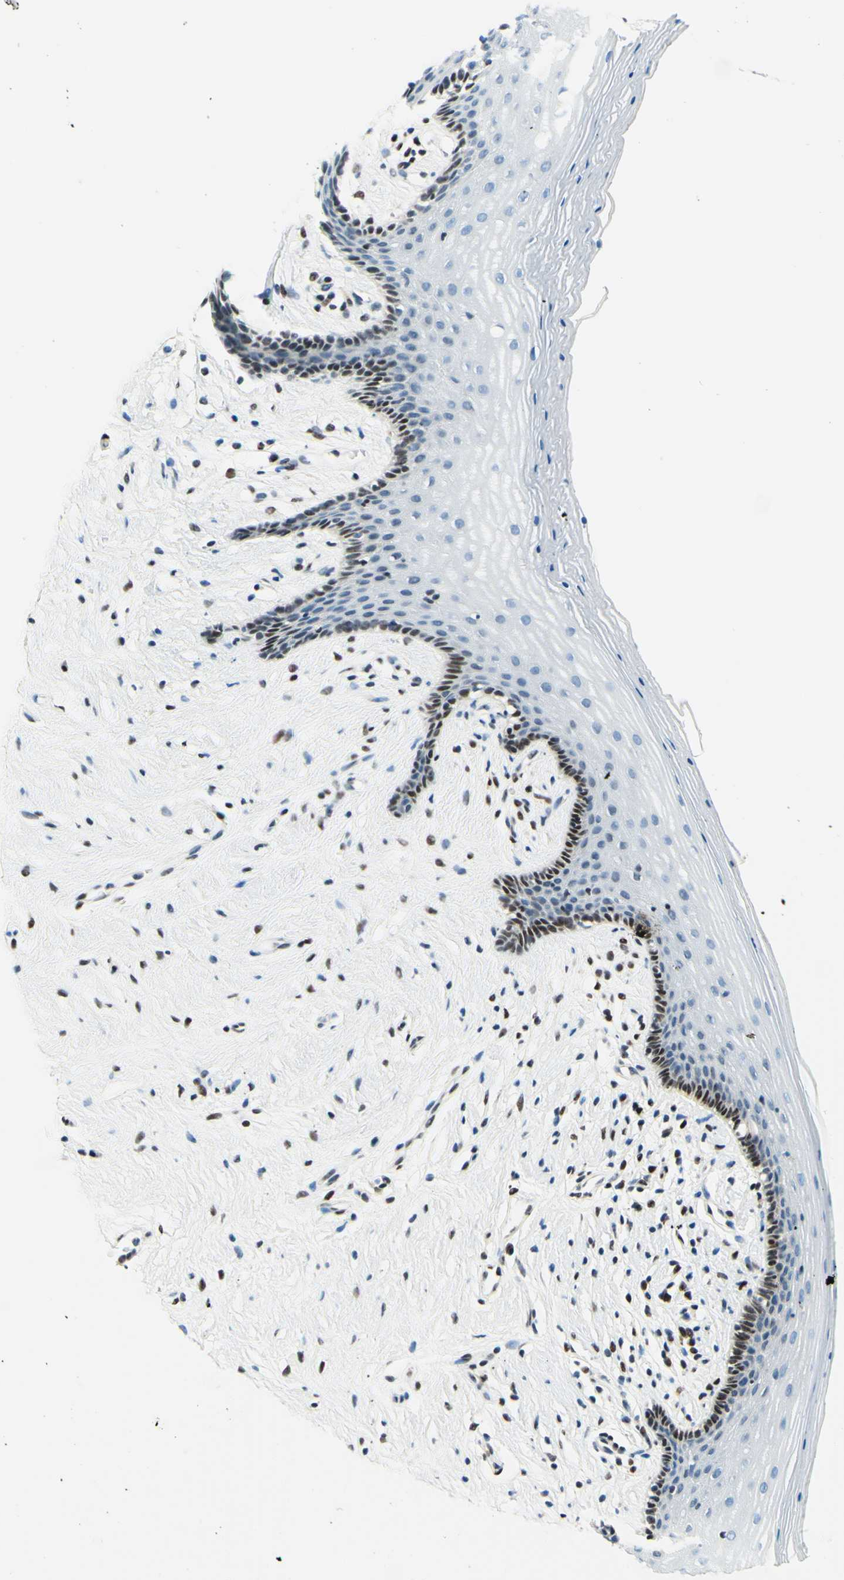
{"staining": {"intensity": "strong", "quantity": "<25%", "location": "nuclear"}, "tissue": "vagina", "cell_type": "Squamous epithelial cells", "image_type": "normal", "snomed": [{"axis": "morphology", "description": "Normal tissue, NOS"}, {"axis": "topography", "description": "Vagina"}], "caption": "Immunohistochemical staining of normal human vagina demonstrates medium levels of strong nuclear expression in approximately <25% of squamous epithelial cells.", "gene": "CBX7", "patient": {"sex": "female", "age": 44}}